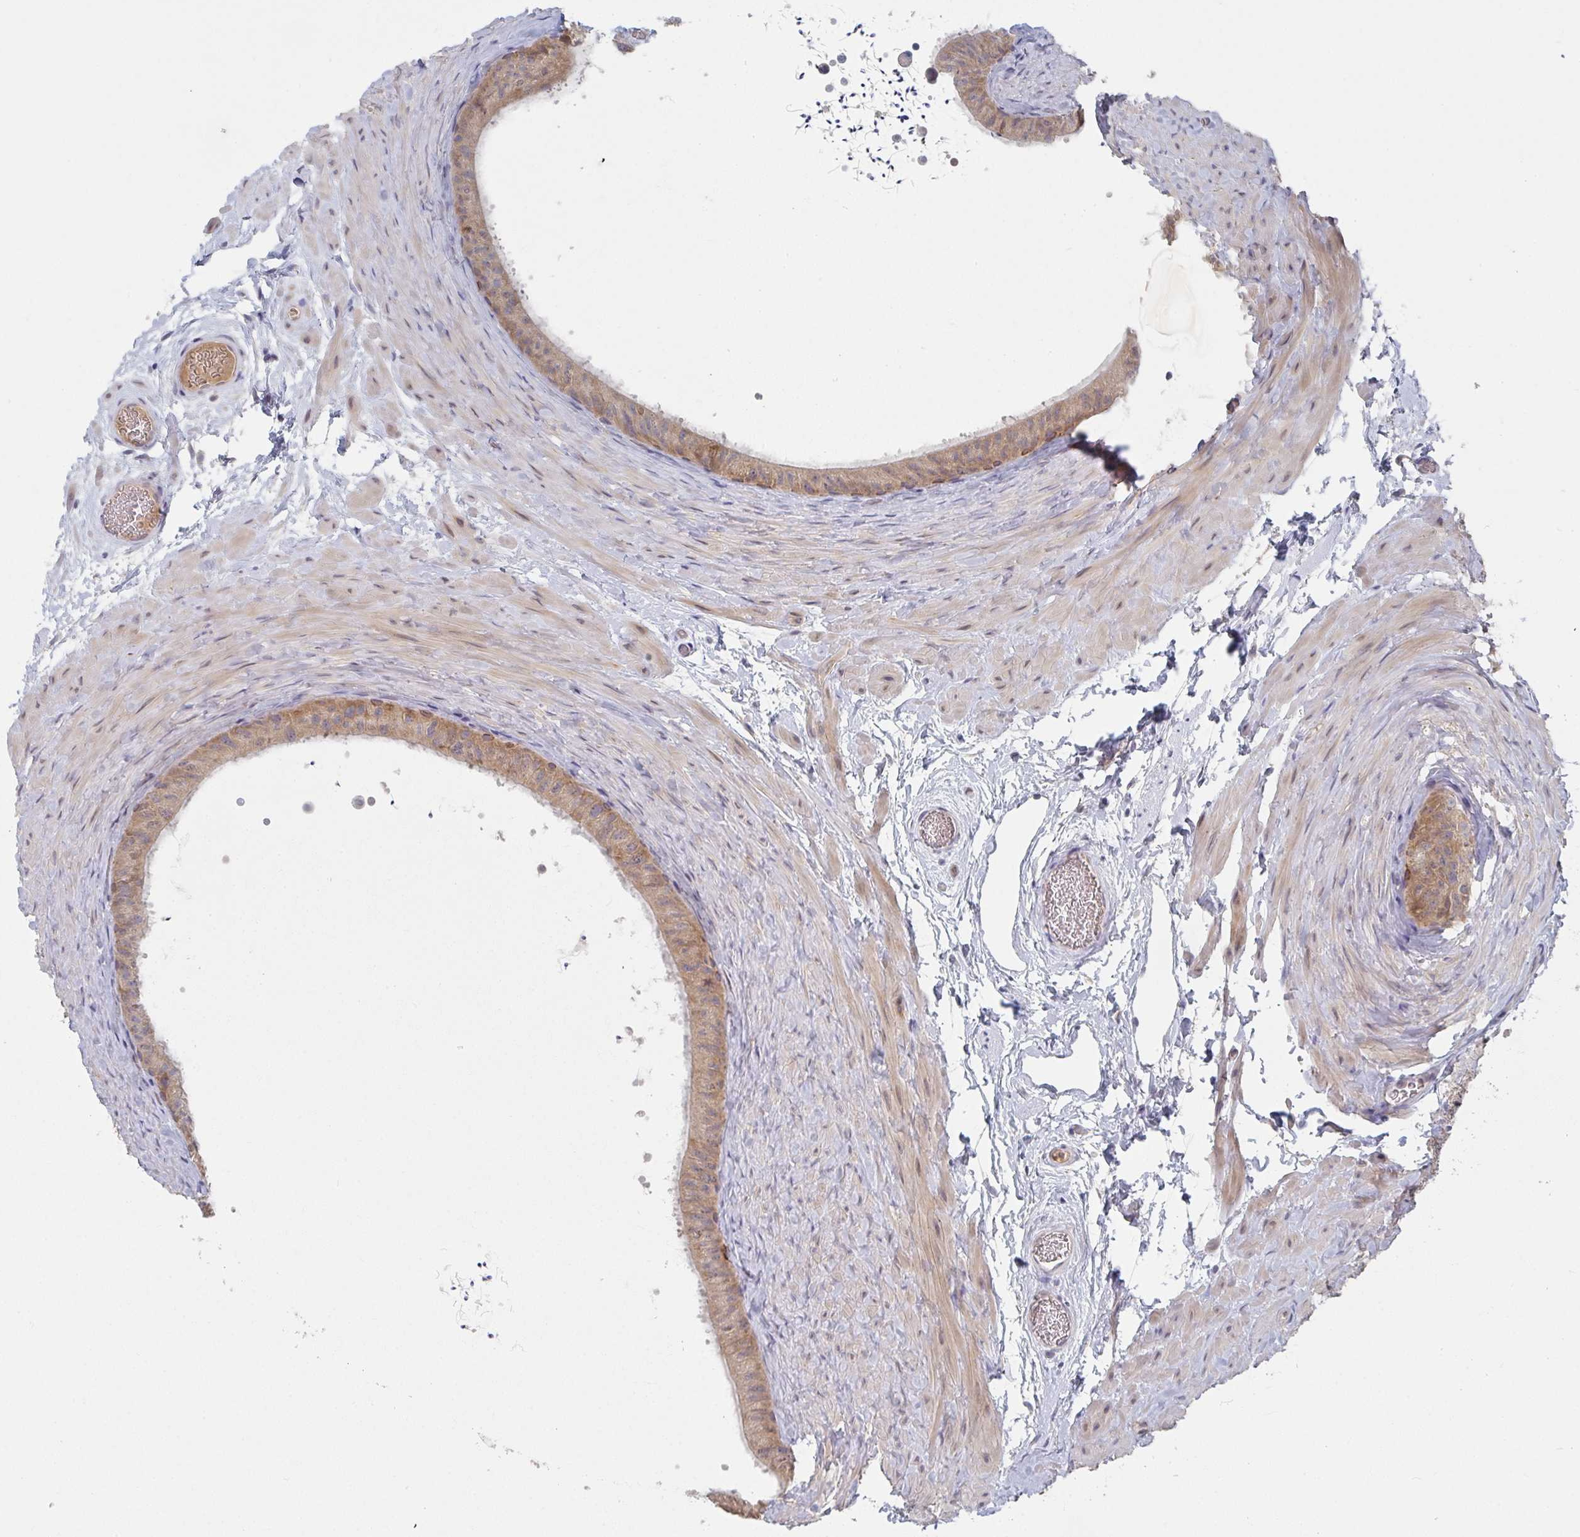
{"staining": {"intensity": "moderate", "quantity": ">75%", "location": "cytoplasmic/membranous"}, "tissue": "epididymis", "cell_type": "Glandular cells", "image_type": "normal", "snomed": [{"axis": "morphology", "description": "Normal tissue, NOS"}, {"axis": "topography", "description": "Epididymis, spermatic cord, NOS"}, {"axis": "topography", "description": "Epididymis"}], "caption": "This photomicrograph demonstrates immunohistochemistry staining of normal human epididymis, with medium moderate cytoplasmic/membranous staining in approximately >75% of glandular cells.", "gene": "ELOVL1", "patient": {"sex": "male", "age": 31}}